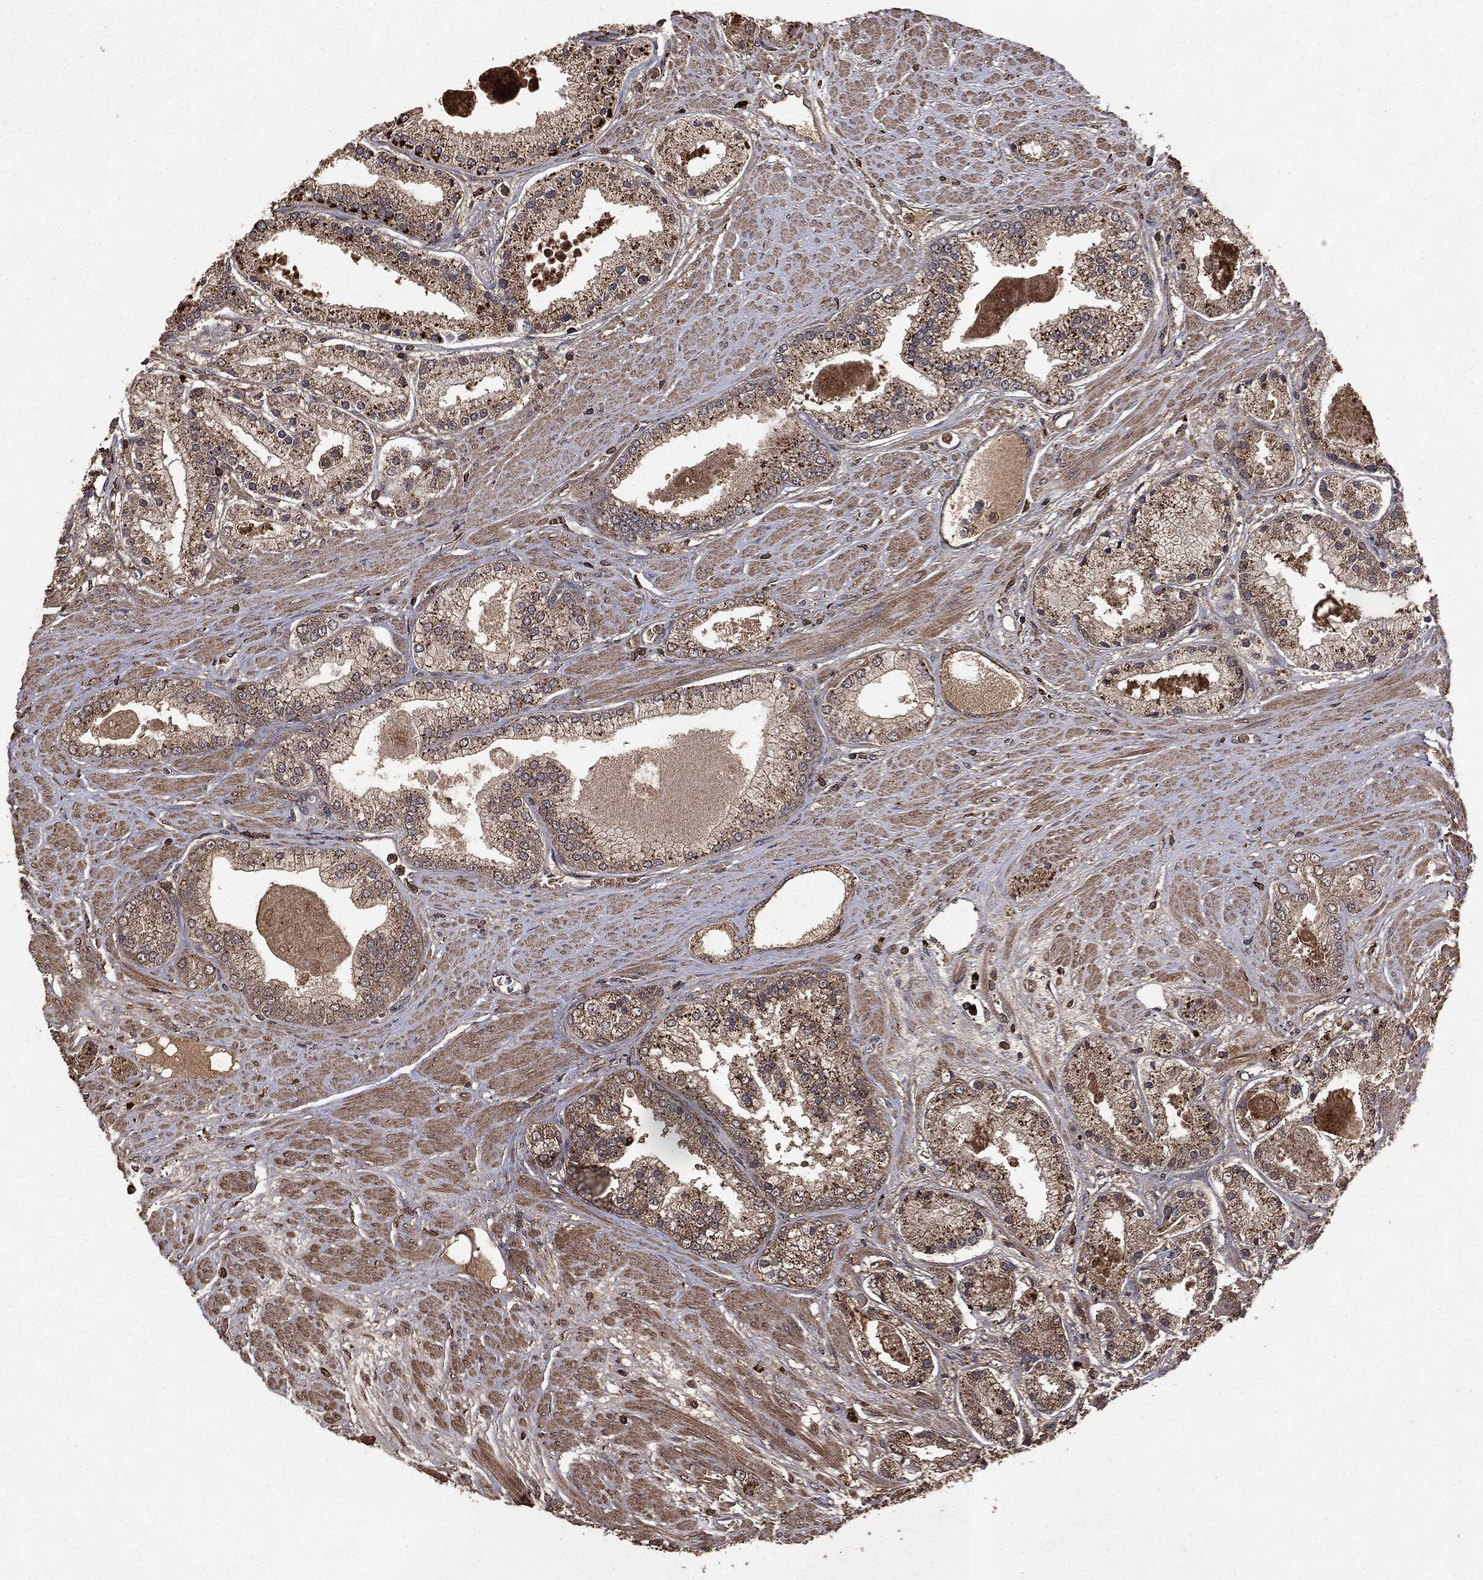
{"staining": {"intensity": "weak", "quantity": "25%-75%", "location": "cytoplasmic/membranous"}, "tissue": "prostate cancer", "cell_type": "Tumor cells", "image_type": "cancer", "snomed": [{"axis": "morphology", "description": "Adenocarcinoma, High grade"}, {"axis": "topography", "description": "Prostate"}], "caption": "Weak cytoplasmic/membranous protein positivity is appreciated in about 25%-75% of tumor cells in prostate cancer (adenocarcinoma (high-grade)).", "gene": "NME1", "patient": {"sex": "male", "age": 67}}